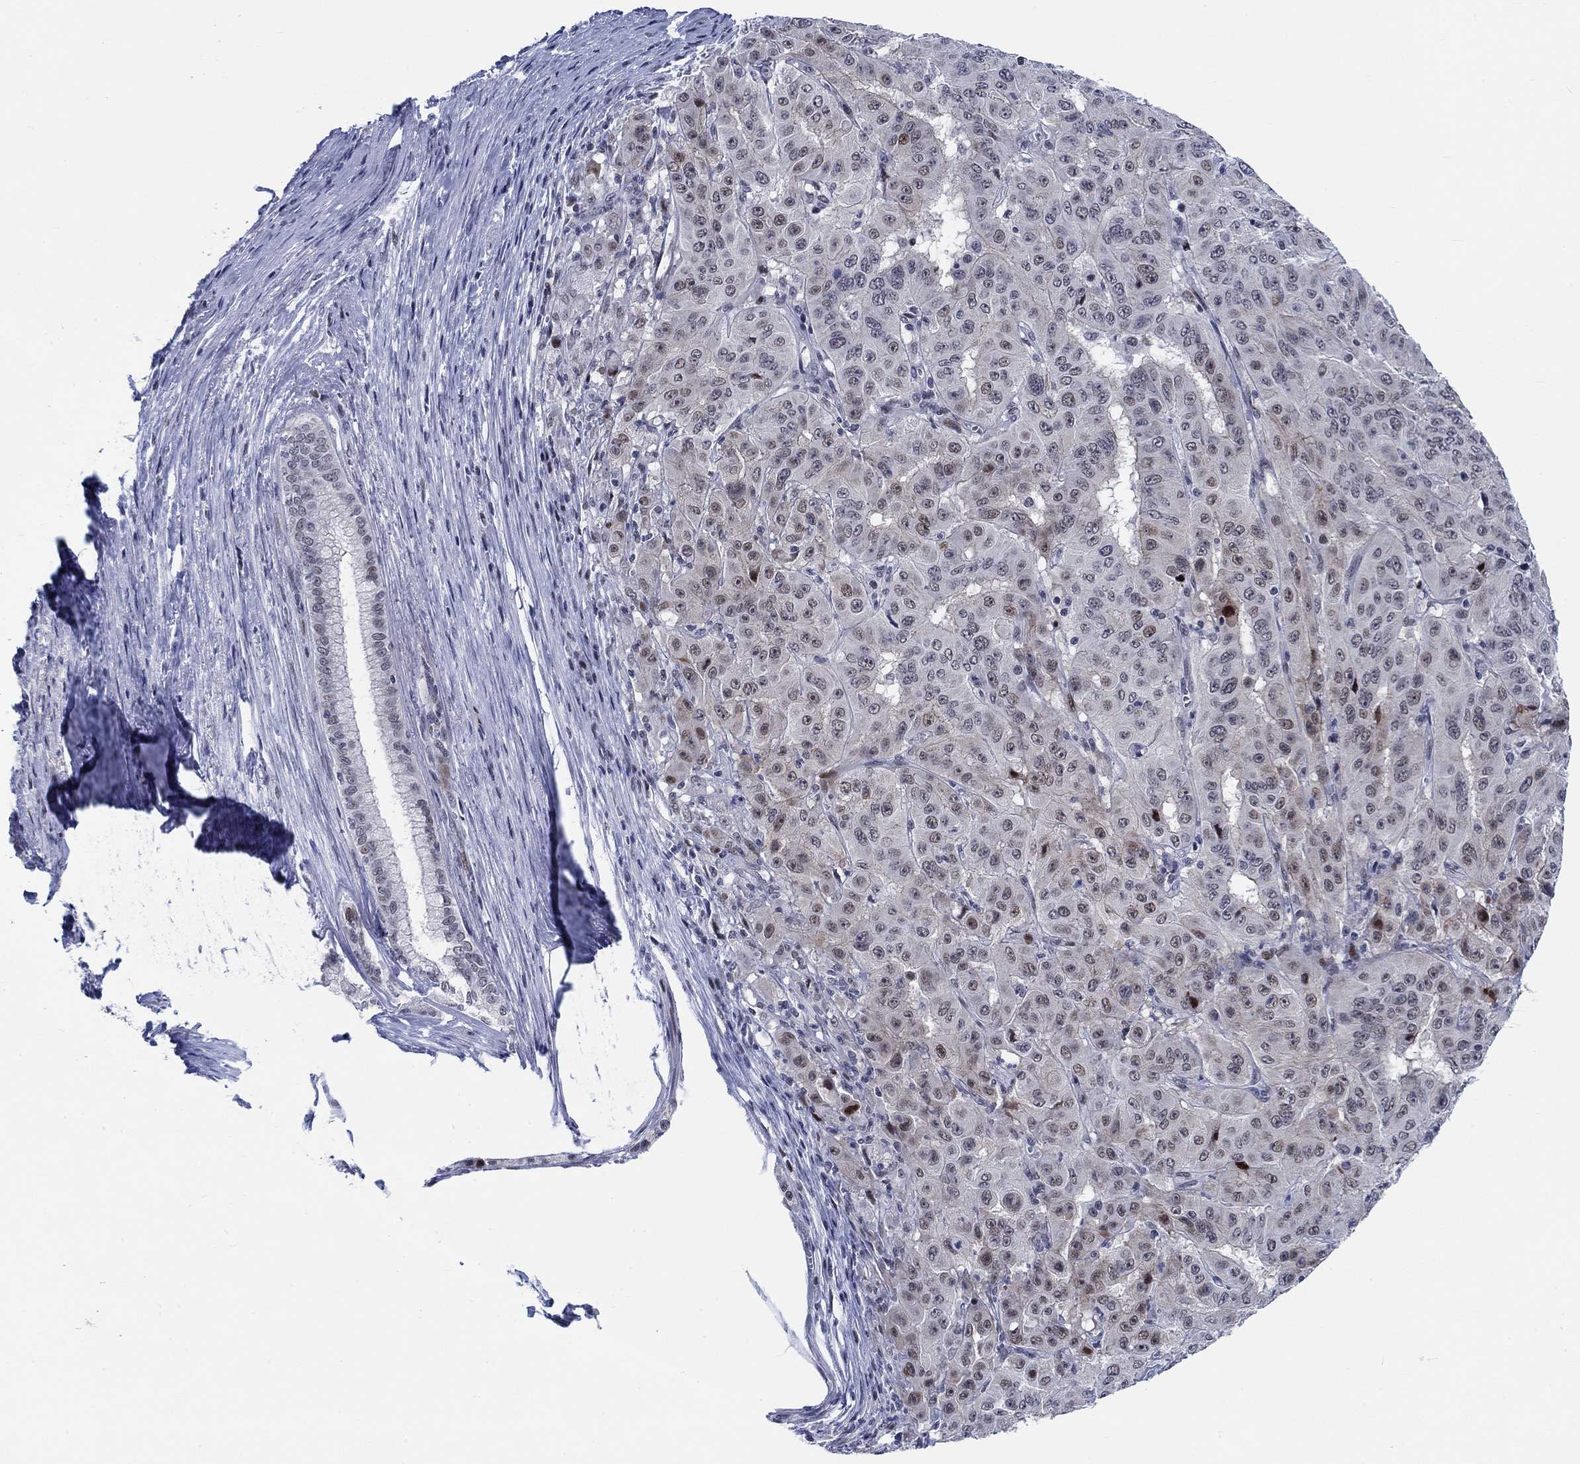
{"staining": {"intensity": "moderate", "quantity": "<25%", "location": "nuclear"}, "tissue": "pancreatic cancer", "cell_type": "Tumor cells", "image_type": "cancer", "snomed": [{"axis": "morphology", "description": "Adenocarcinoma, NOS"}, {"axis": "topography", "description": "Pancreas"}], "caption": "Pancreatic cancer stained with immunohistochemistry (IHC) demonstrates moderate nuclear positivity in approximately <25% of tumor cells. The staining was performed using DAB, with brown indicating positive protein expression. Nuclei are stained blue with hematoxylin.", "gene": "NEU3", "patient": {"sex": "male", "age": 63}}